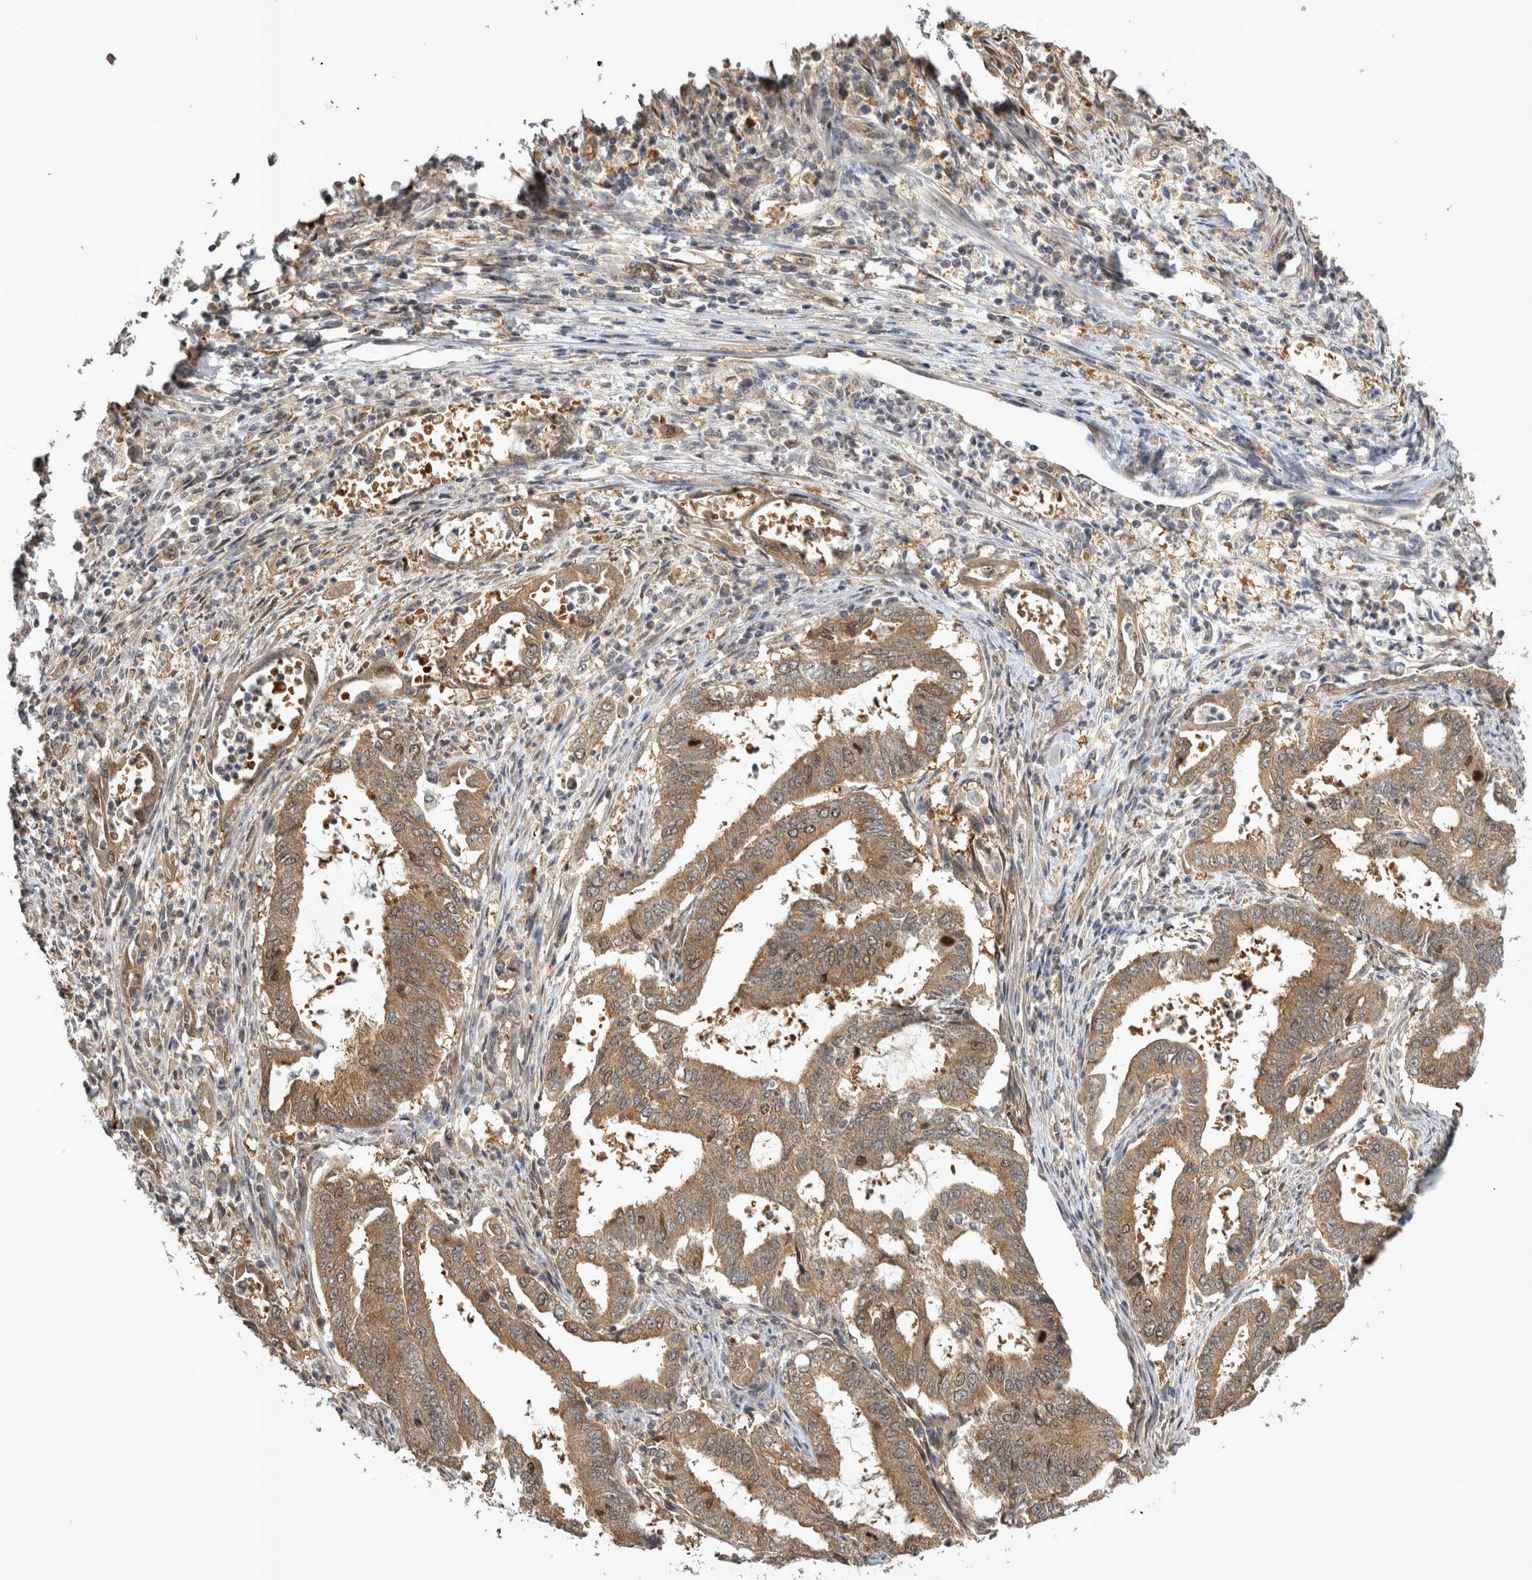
{"staining": {"intensity": "moderate", "quantity": ">75%", "location": "cytoplasmic/membranous"}, "tissue": "endometrial cancer", "cell_type": "Tumor cells", "image_type": "cancer", "snomed": [{"axis": "morphology", "description": "Adenocarcinoma, NOS"}, {"axis": "topography", "description": "Endometrium"}], "caption": "Tumor cells demonstrate medium levels of moderate cytoplasmic/membranous expression in about >75% of cells in endometrial cancer.", "gene": "TRMT61B", "patient": {"sex": "female", "age": 51}}